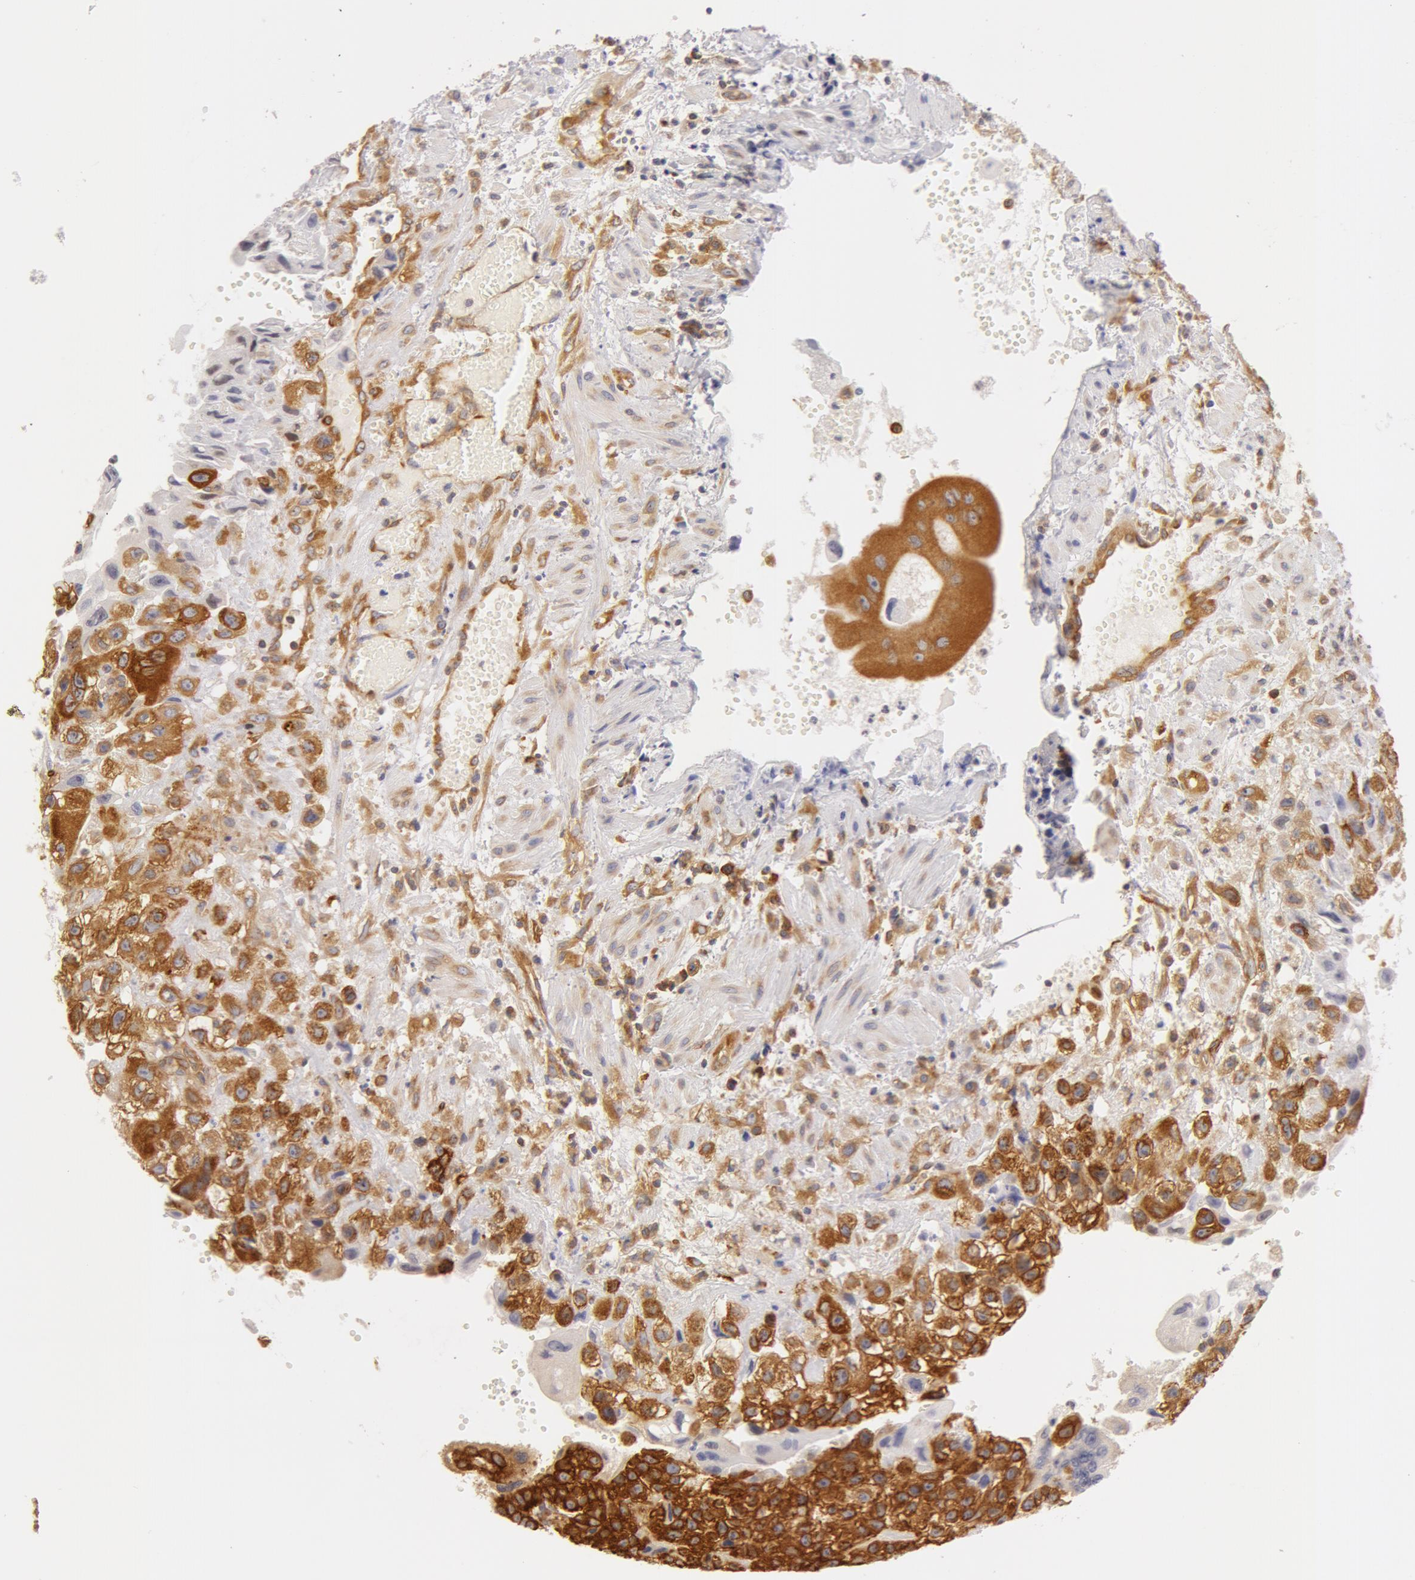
{"staining": {"intensity": "moderate", "quantity": ">75%", "location": "cytoplasmic/membranous"}, "tissue": "placenta", "cell_type": "Decidual cells", "image_type": "normal", "snomed": [{"axis": "morphology", "description": "Normal tissue, NOS"}, {"axis": "topography", "description": "Placenta"}], "caption": "Immunohistochemical staining of normal placenta demonstrates moderate cytoplasmic/membranous protein positivity in approximately >75% of decidual cells.", "gene": "DDX3X", "patient": {"sex": "female", "age": 34}}